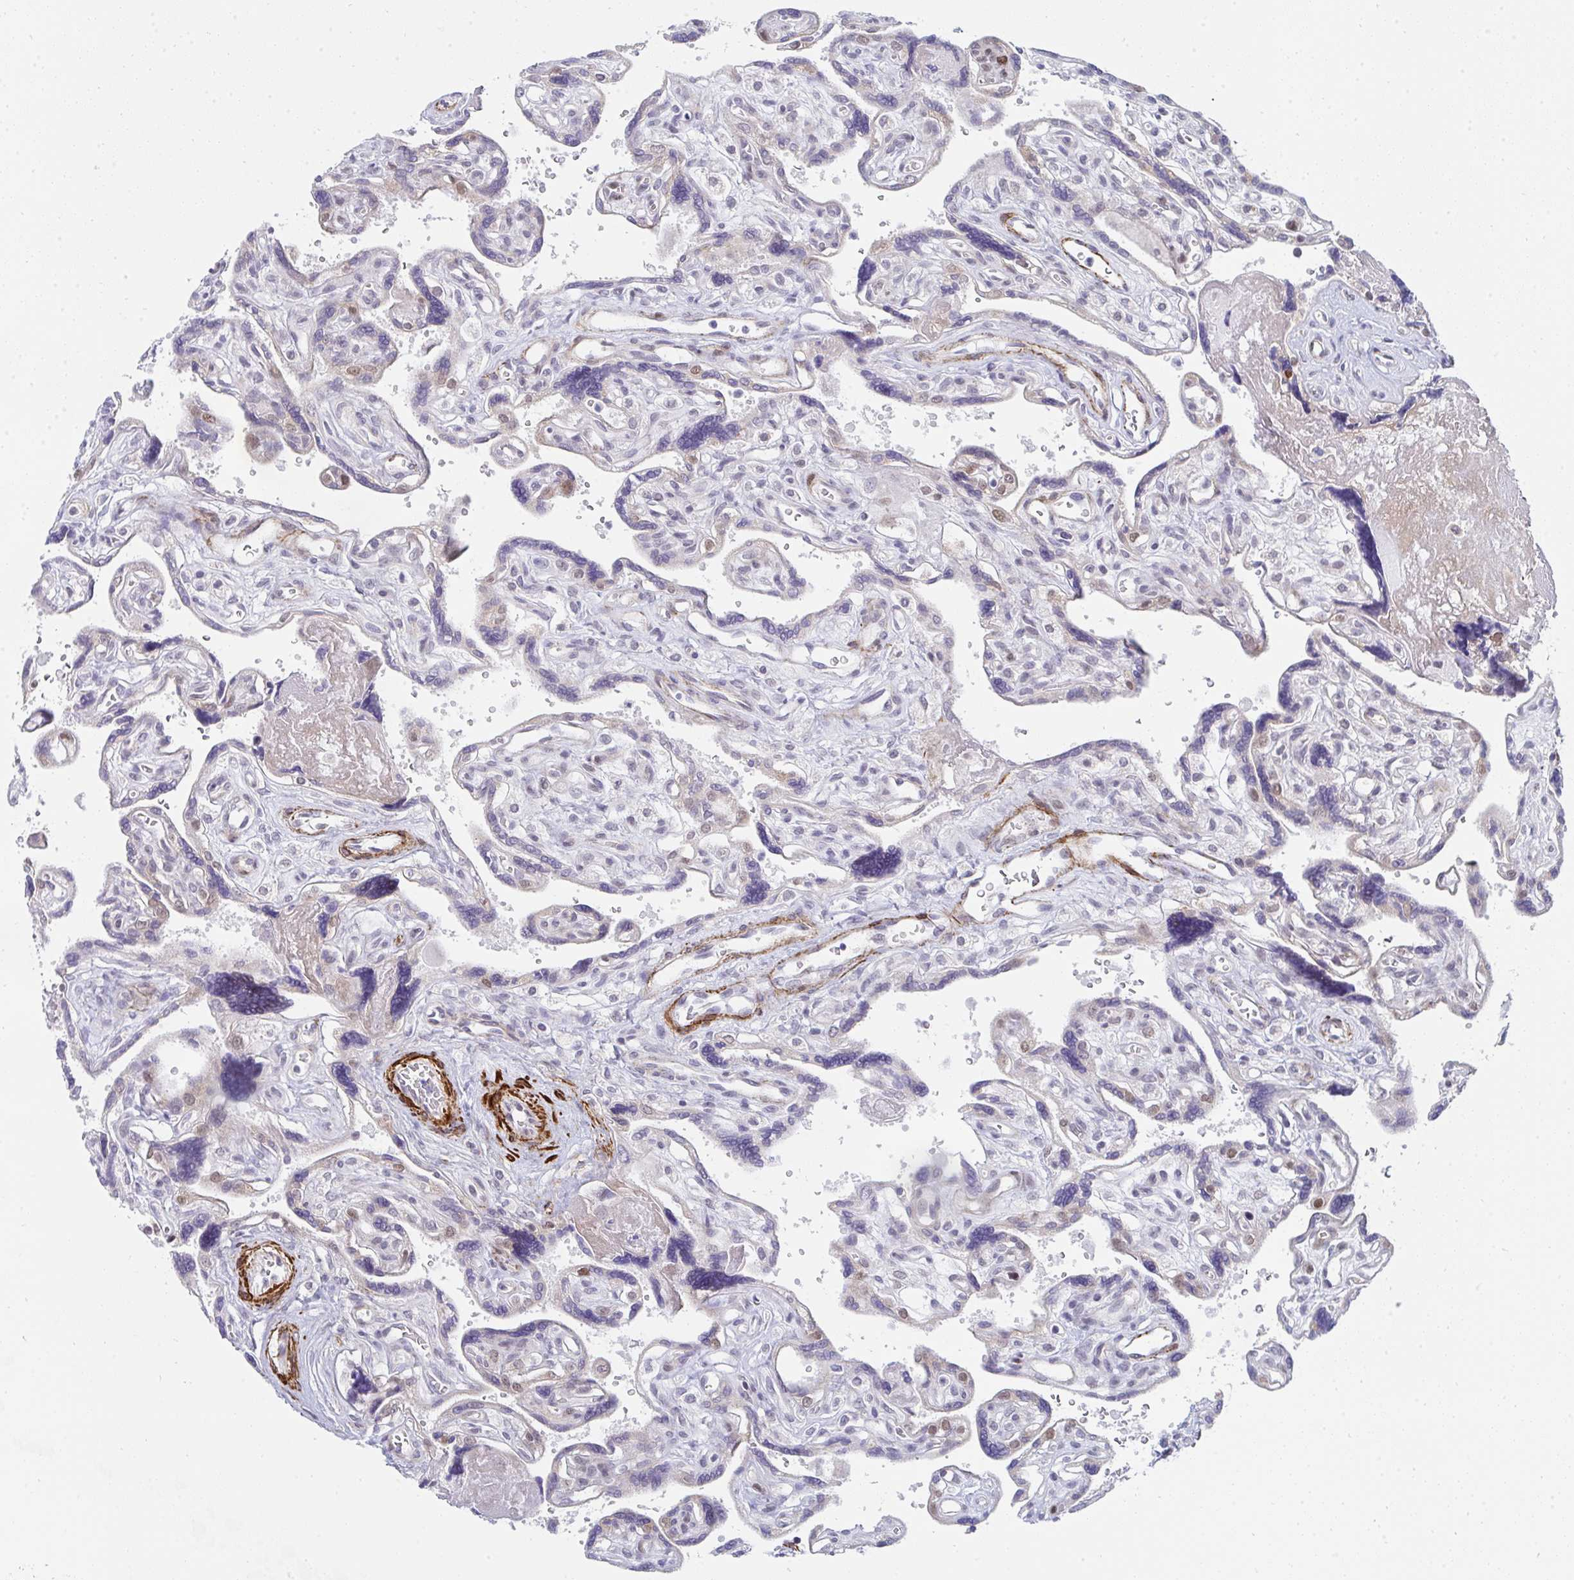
{"staining": {"intensity": "weak", "quantity": "<25%", "location": "nuclear"}, "tissue": "placenta", "cell_type": "Trophoblastic cells", "image_type": "normal", "snomed": [{"axis": "morphology", "description": "Normal tissue, NOS"}, {"axis": "topography", "description": "Placenta"}], "caption": "The IHC image has no significant staining in trophoblastic cells of placenta.", "gene": "GINS2", "patient": {"sex": "female", "age": 39}}